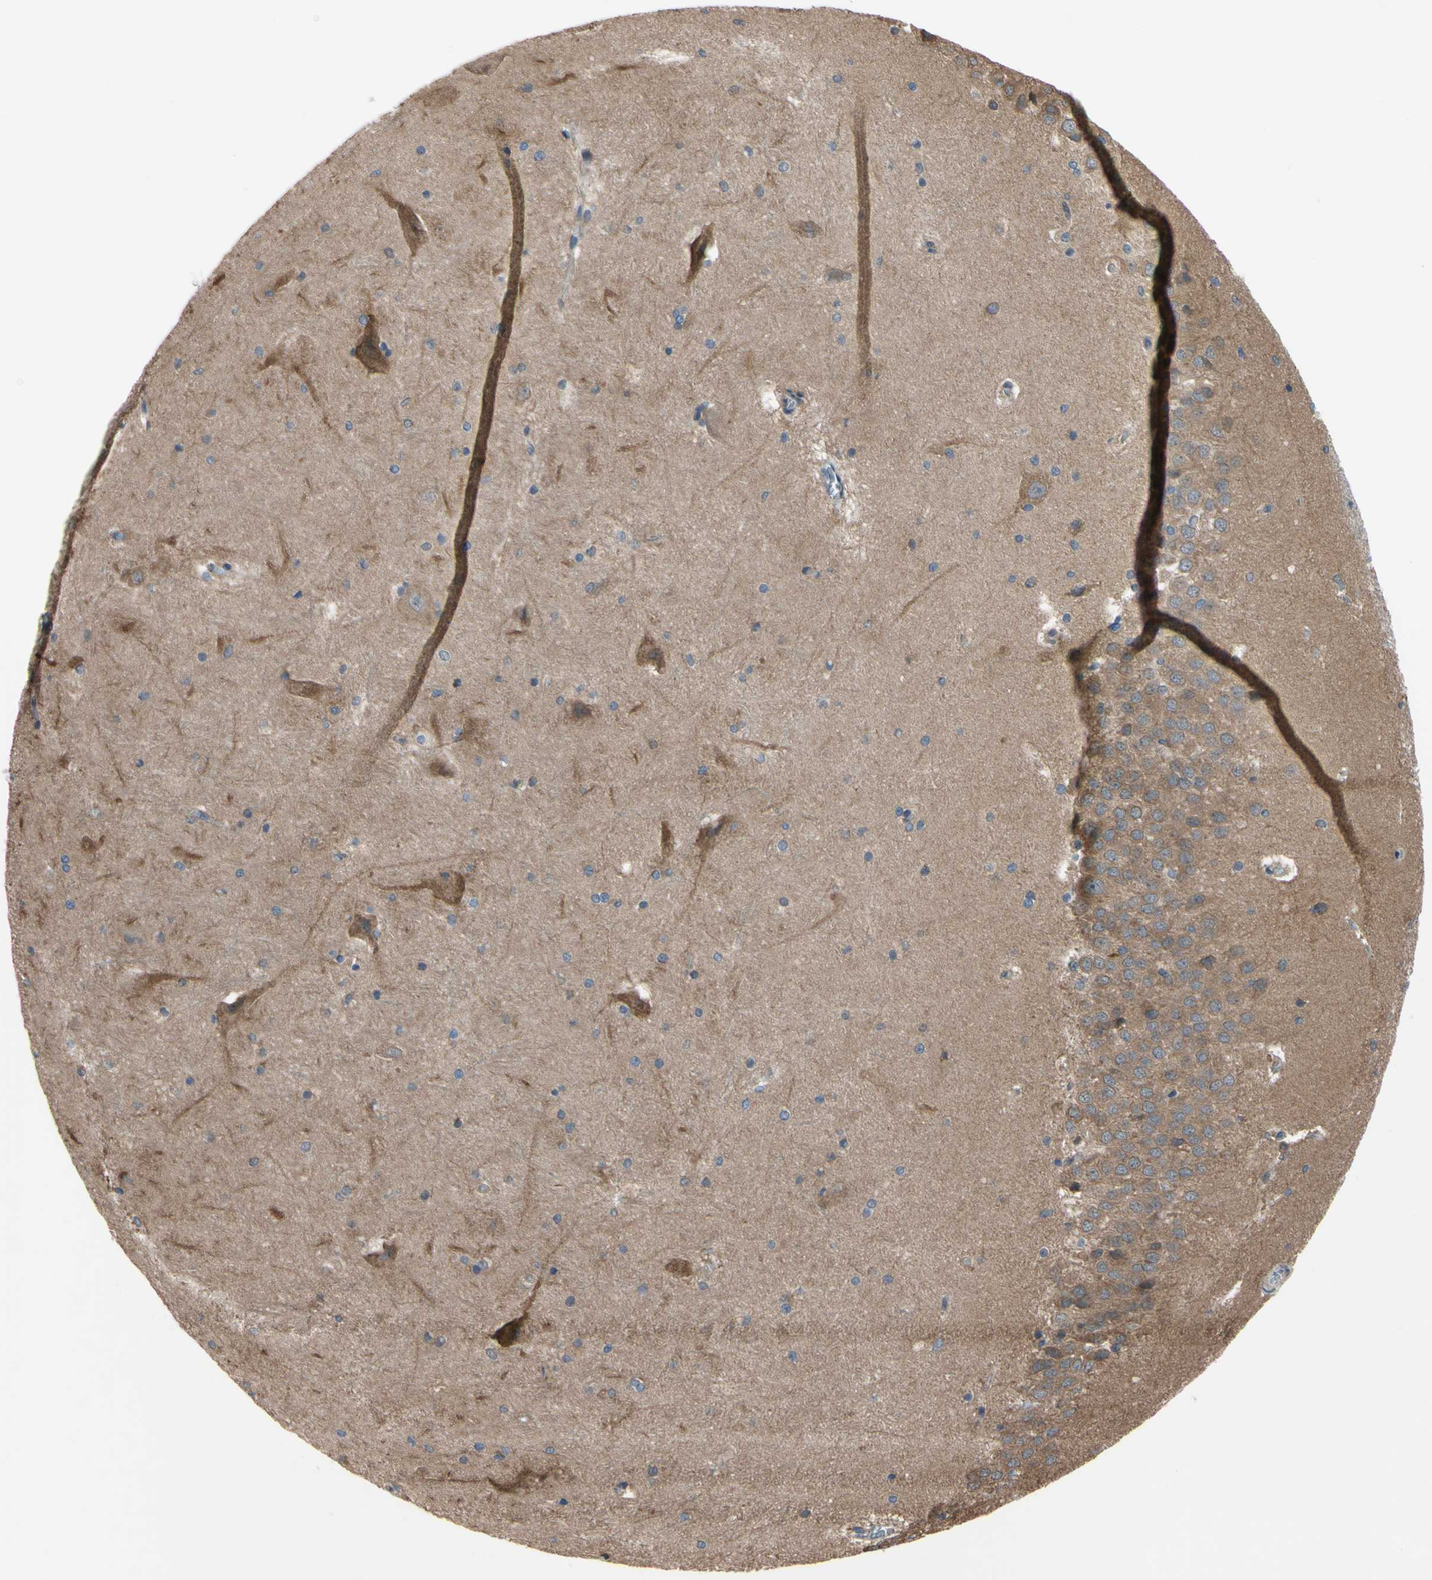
{"staining": {"intensity": "moderate", "quantity": "25%-75%", "location": "cytoplasmic/membranous"}, "tissue": "hippocampus", "cell_type": "Glial cells", "image_type": "normal", "snomed": [{"axis": "morphology", "description": "Normal tissue, NOS"}, {"axis": "topography", "description": "Hippocampus"}], "caption": "Protein positivity by immunohistochemistry (IHC) demonstrates moderate cytoplasmic/membranous positivity in about 25%-75% of glial cells in unremarkable hippocampus.", "gene": "SVIL", "patient": {"sex": "female", "age": 19}}